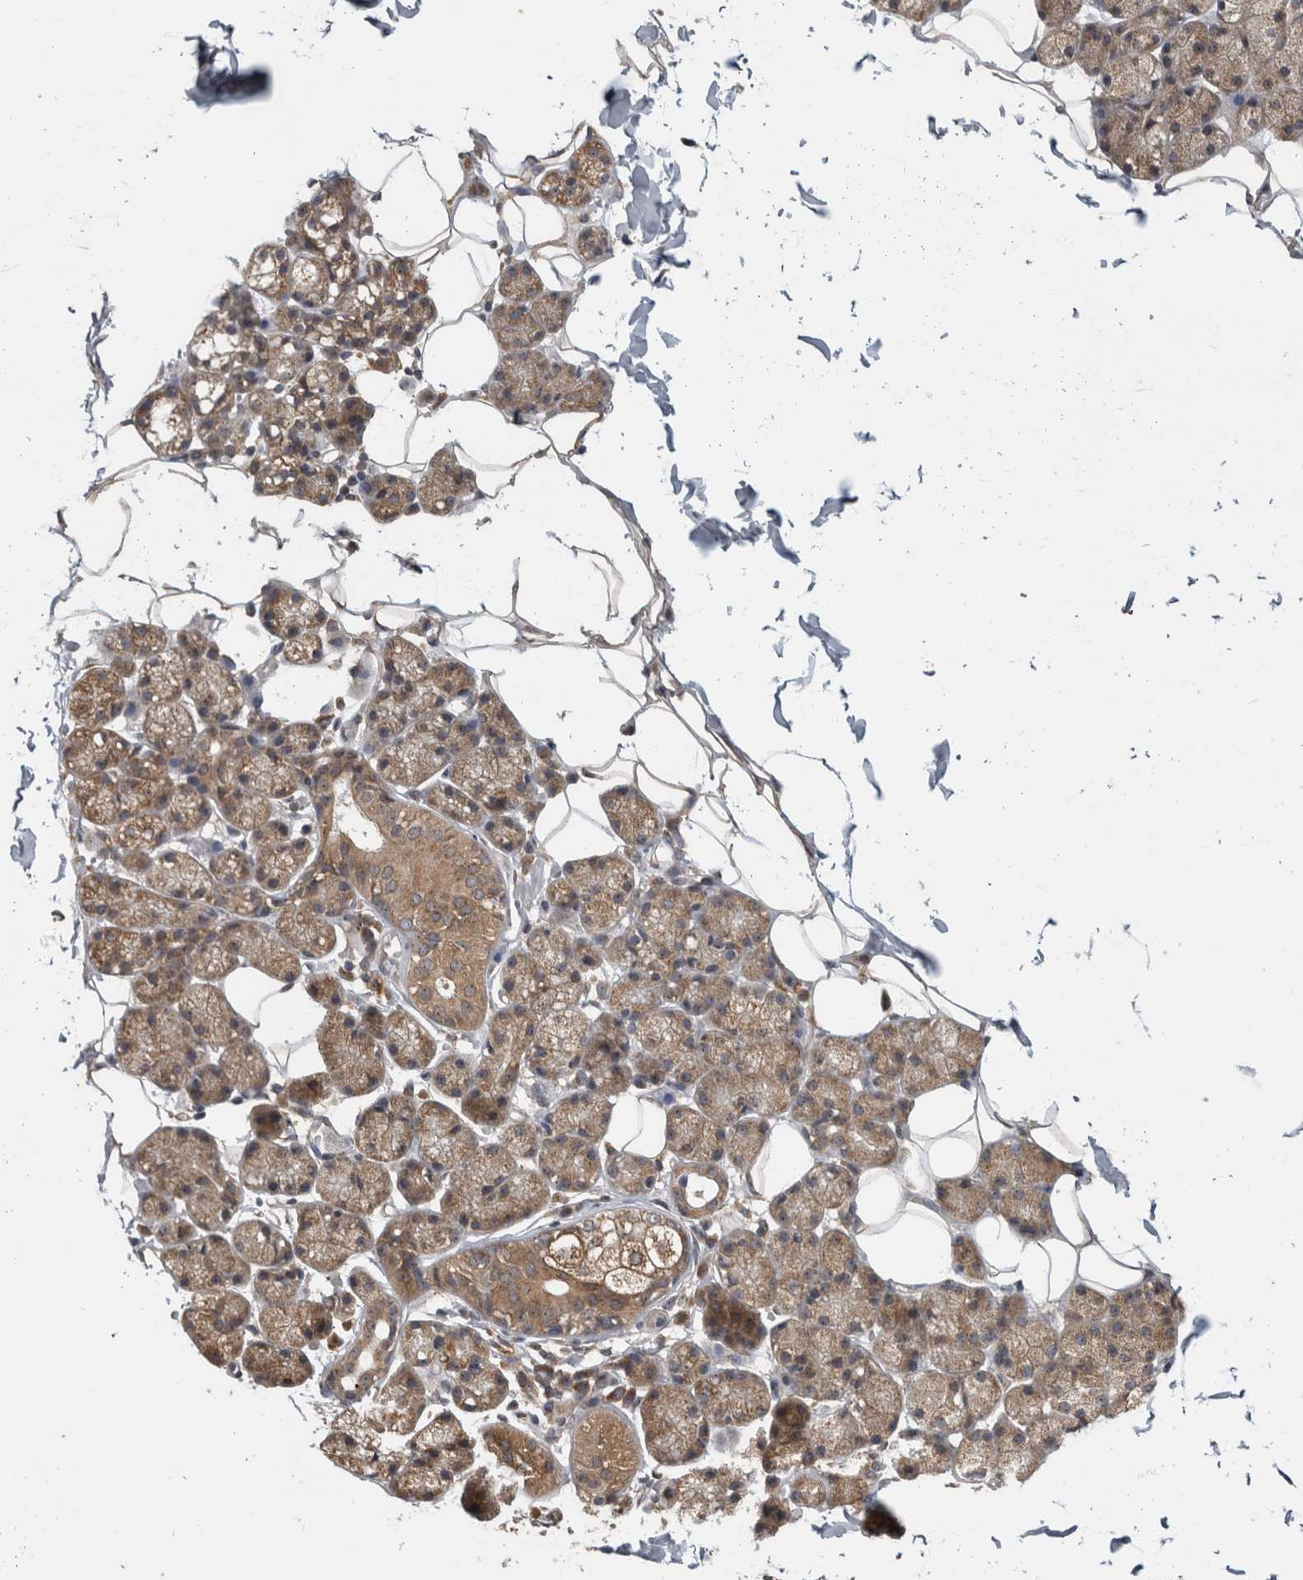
{"staining": {"intensity": "moderate", "quantity": "25%-75%", "location": "cytoplasmic/membranous"}, "tissue": "salivary gland", "cell_type": "Glandular cells", "image_type": "normal", "snomed": [{"axis": "morphology", "description": "Normal tissue, NOS"}, {"axis": "topography", "description": "Salivary gland"}], "caption": "Protein analysis of unremarkable salivary gland displays moderate cytoplasmic/membranous expression in approximately 25%-75% of glandular cells. (DAB (3,3'-diaminobenzidine) = brown stain, brightfield microscopy at high magnification).", "gene": "ATXN2", "patient": {"sex": "female", "age": 33}}